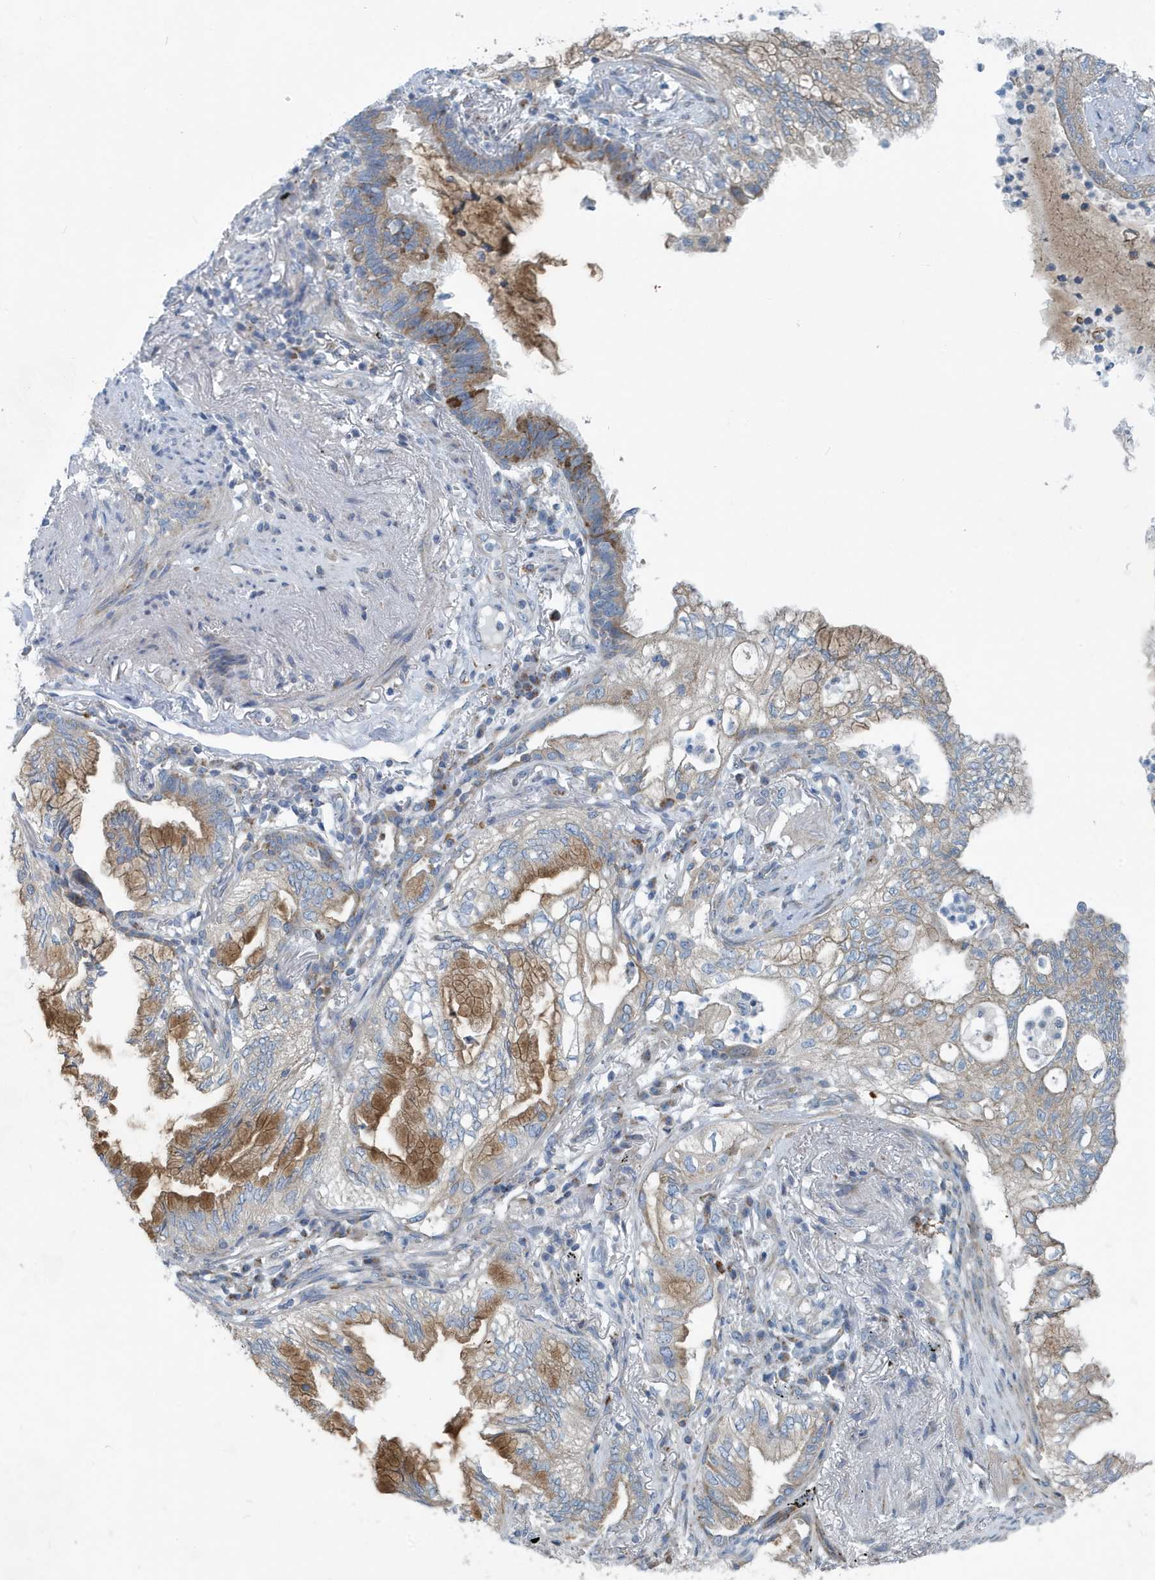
{"staining": {"intensity": "moderate", "quantity": "<25%", "location": "cytoplasmic/membranous"}, "tissue": "lung cancer", "cell_type": "Tumor cells", "image_type": "cancer", "snomed": [{"axis": "morphology", "description": "Adenocarcinoma, NOS"}, {"axis": "topography", "description": "Lung"}], "caption": "Human lung cancer (adenocarcinoma) stained with a protein marker shows moderate staining in tumor cells.", "gene": "PPM1M", "patient": {"sex": "female", "age": 70}}